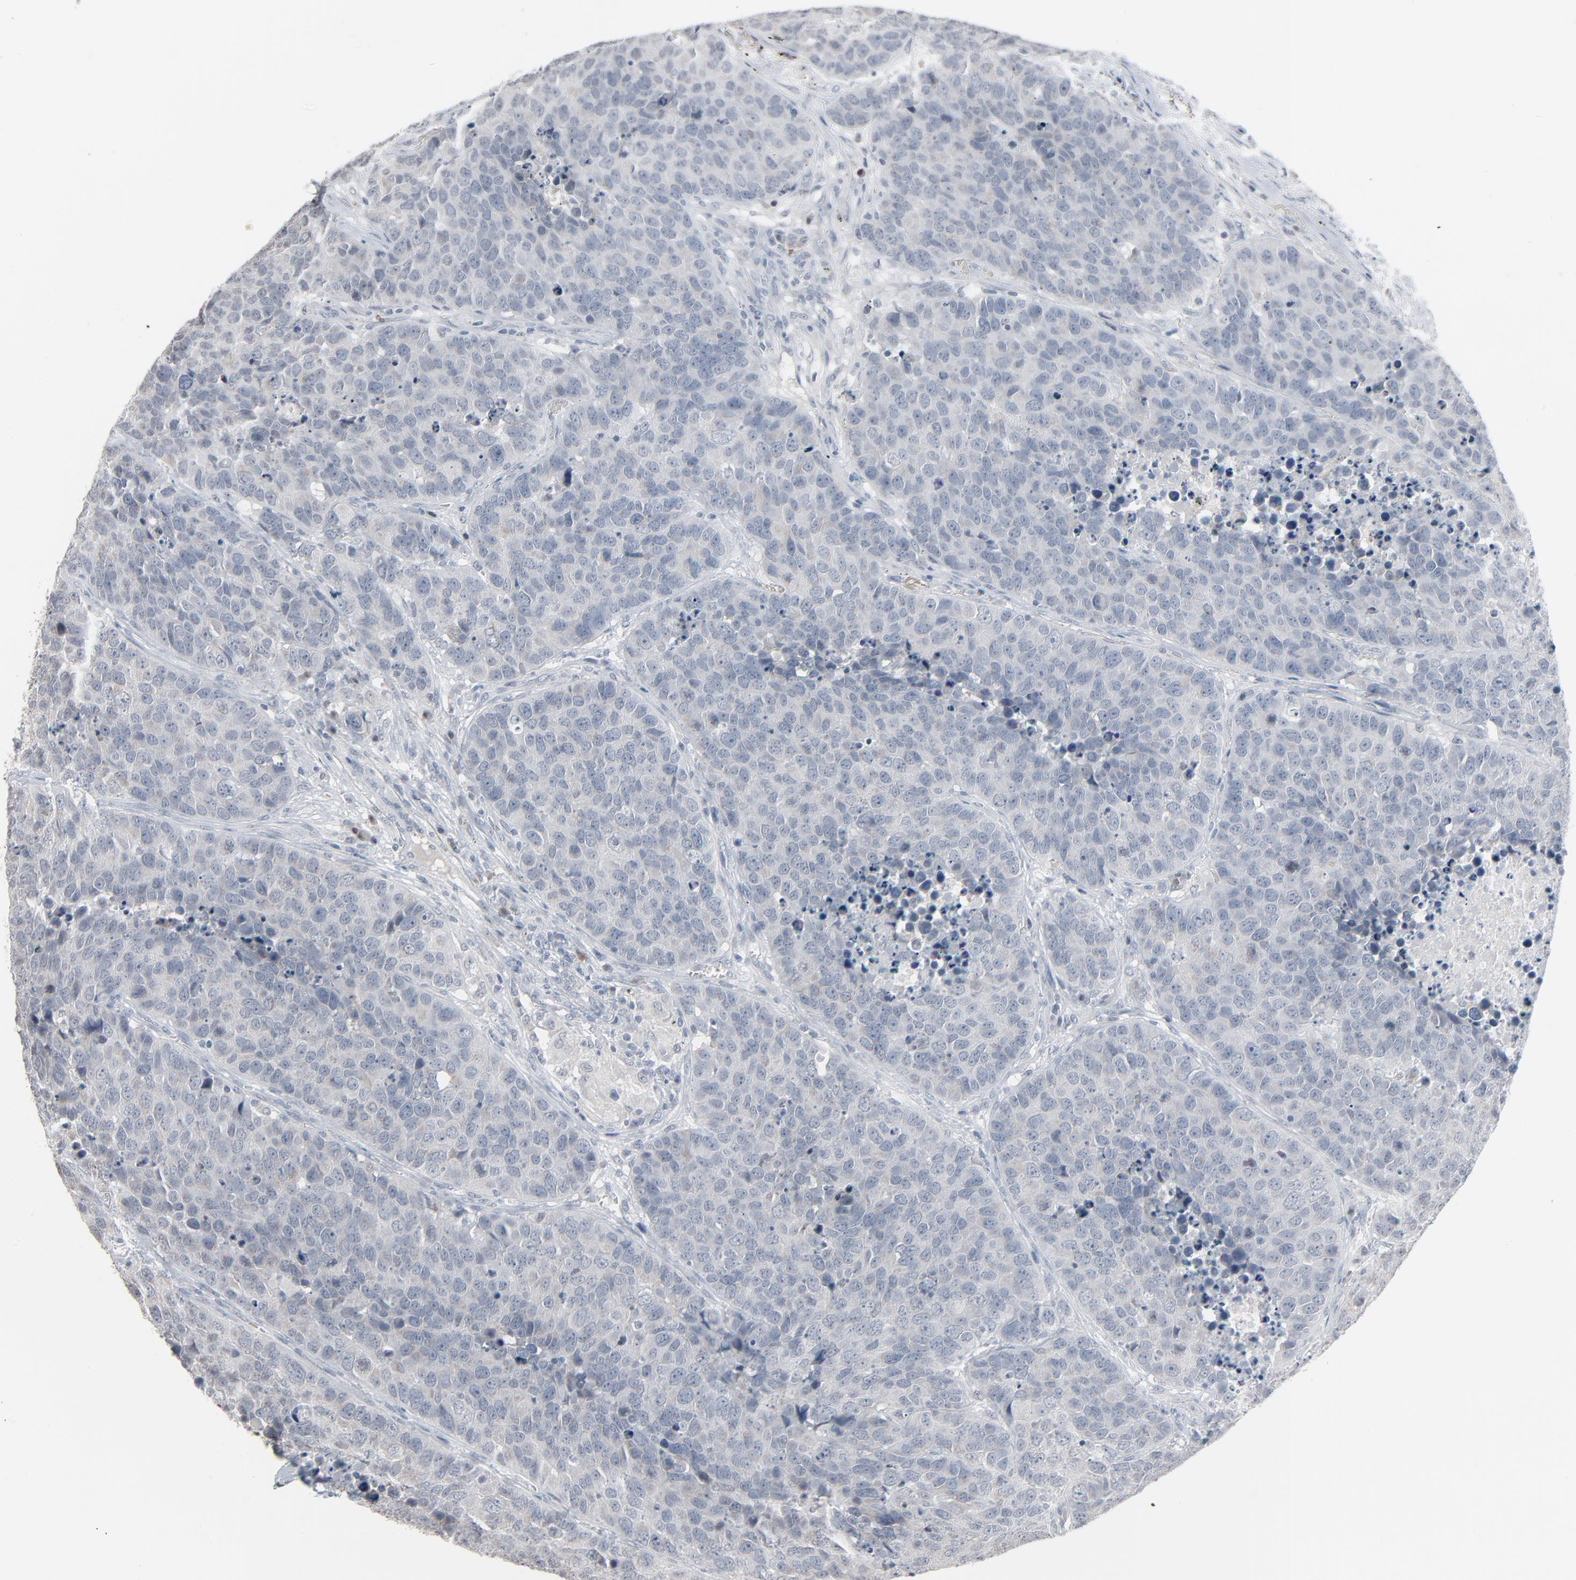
{"staining": {"intensity": "weak", "quantity": "<25%", "location": "cytoplasmic/membranous"}, "tissue": "carcinoid", "cell_type": "Tumor cells", "image_type": "cancer", "snomed": [{"axis": "morphology", "description": "Carcinoid, malignant, NOS"}, {"axis": "topography", "description": "Lung"}], "caption": "Immunohistochemical staining of human carcinoid reveals no significant expression in tumor cells.", "gene": "SAGE1", "patient": {"sex": "male", "age": 60}}